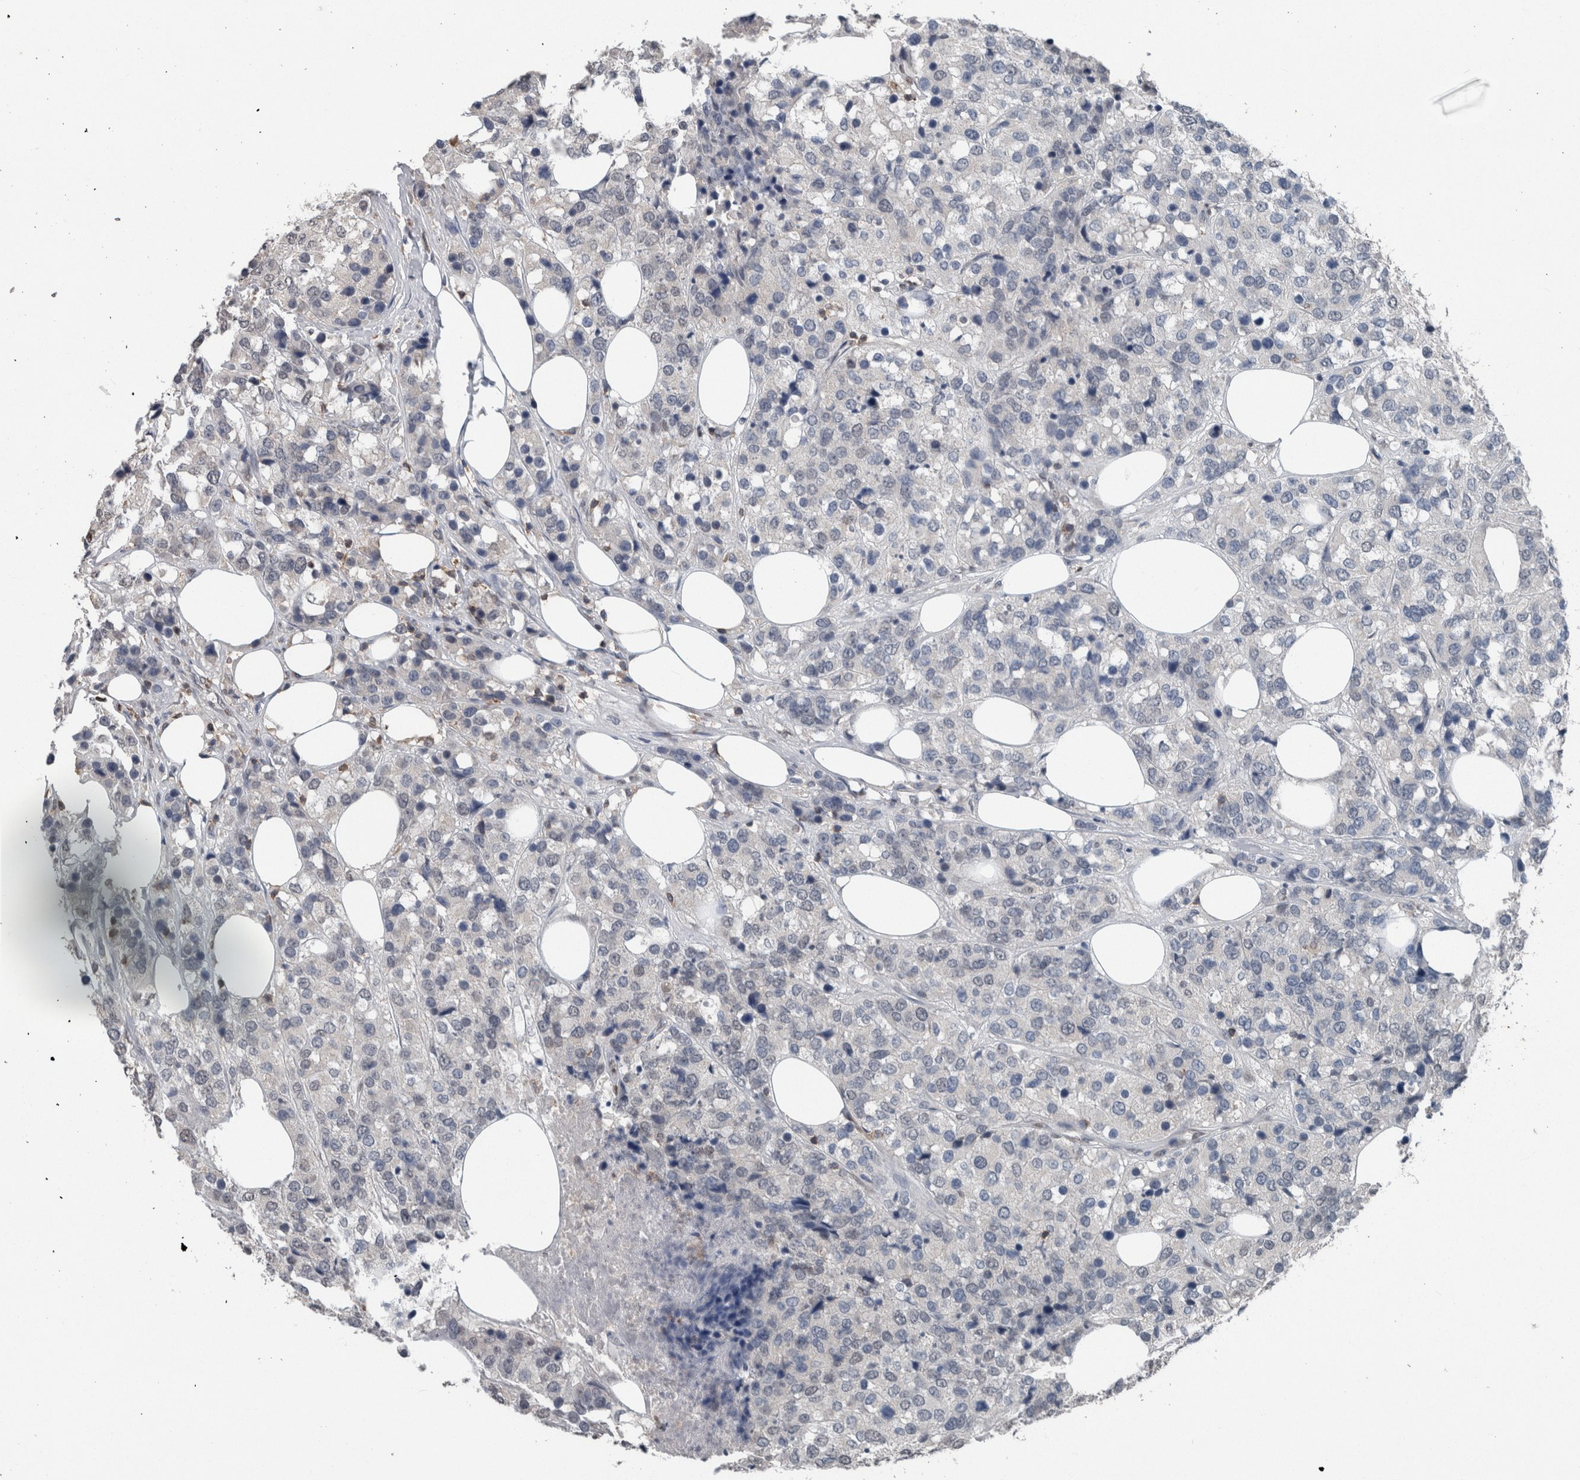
{"staining": {"intensity": "negative", "quantity": "none", "location": "none"}, "tissue": "breast cancer", "cell_type": "Tumor cells", "image_type": "cancer", "snomed": [{"axis": "morphology", "description": "Lobular carcinoma"}, {"axis": "topography", "description": "Breast"}], "caption": "Protein analysis of lobular carcinoma (breast) reveals no significant positivity in tumor cells.", "gene": "MAFF", "patient": {"sex": "female", "age": 59}}